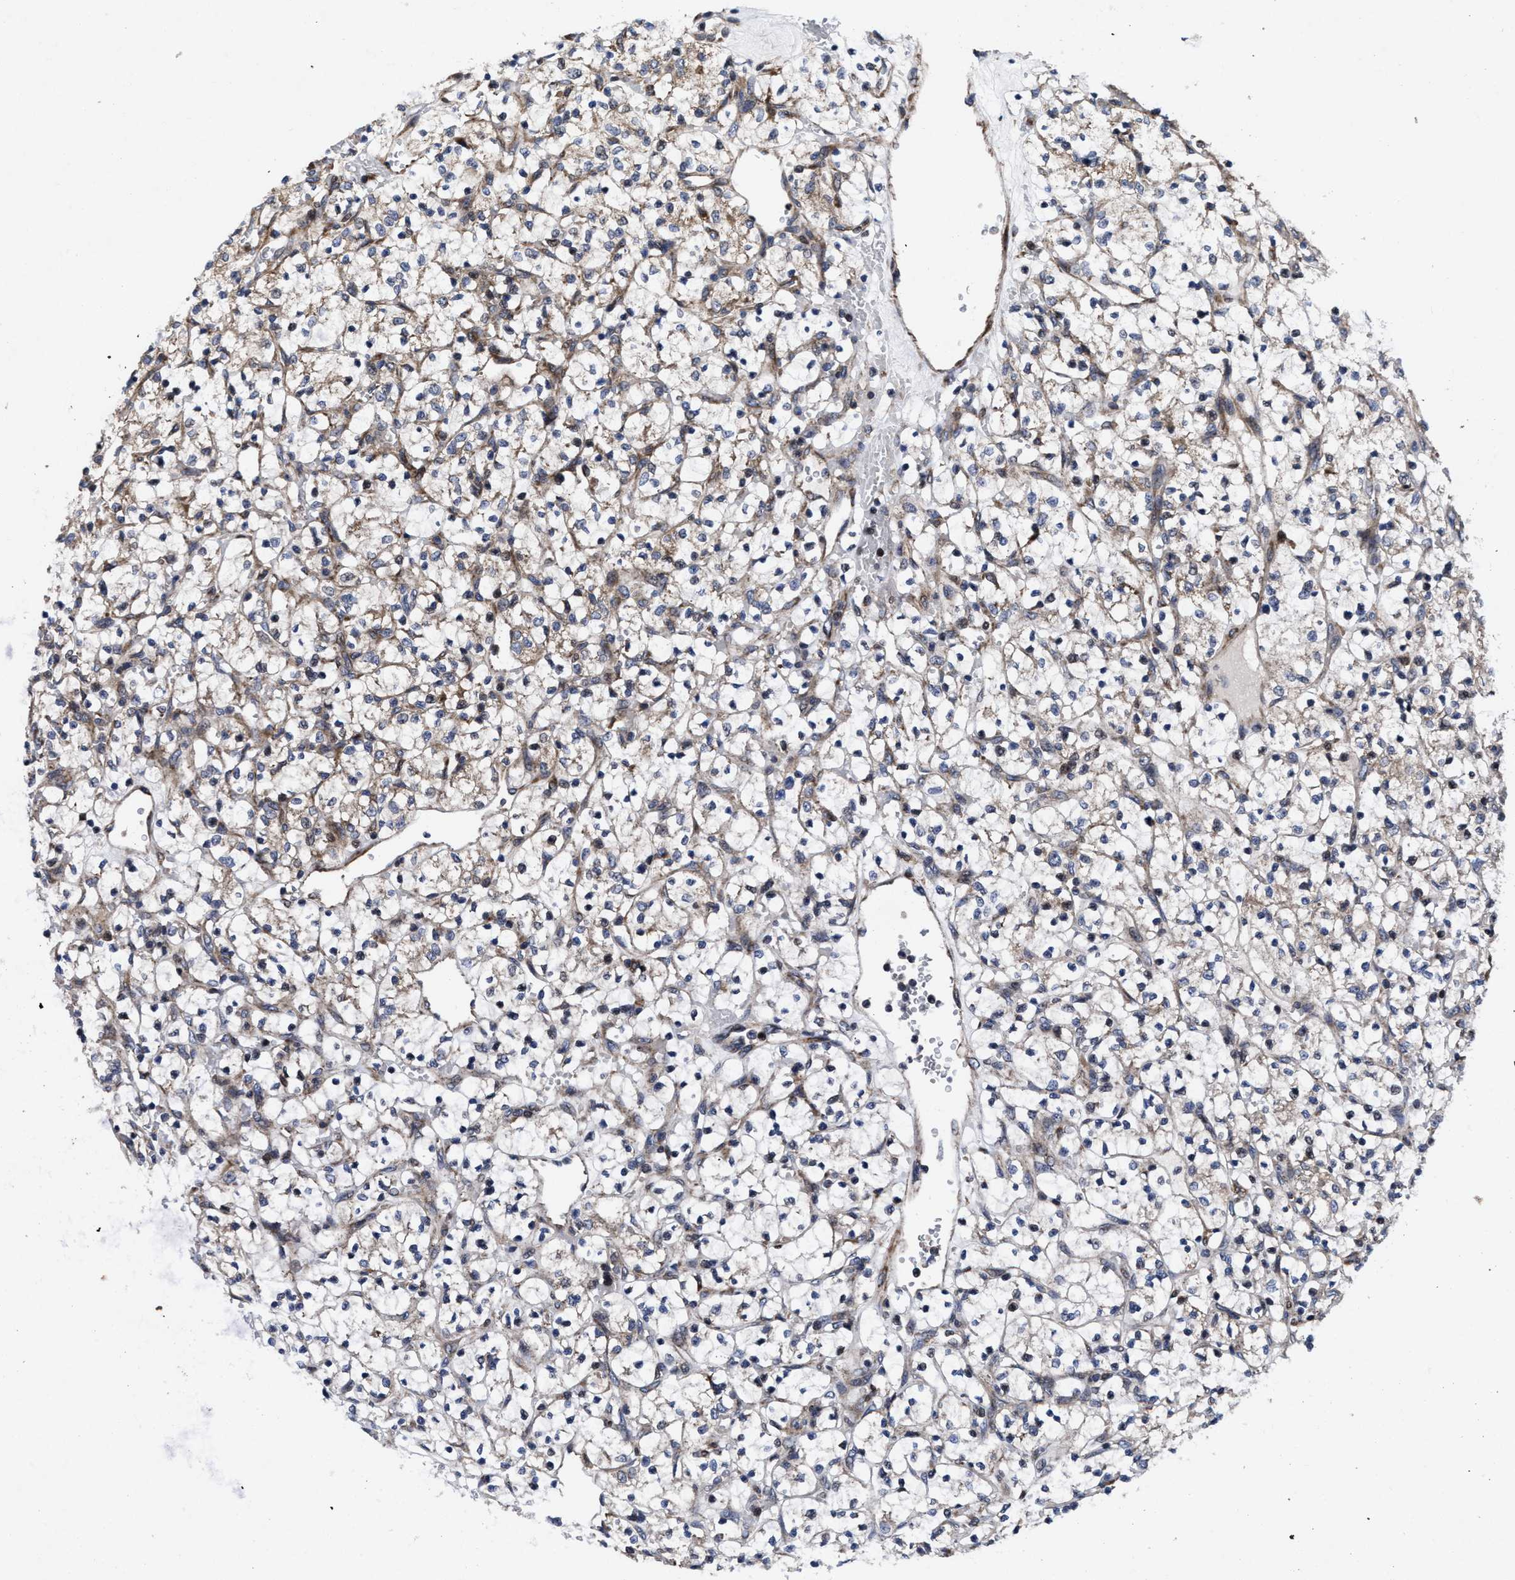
{"staining": {"intensity": "weak", "quantity": "25%-75%", "location": "cytoplasmic/membranous"}, "tissue": "renal cancer", "cell_type": "Tumor cells", "image_type": "cancer", "snomed": [{"axis": "morphology", "description": "Adenocarcinoma, NOS"}, {"axis": "topography", "description": "Kidney"}], "caption": "IHC of renal cancer exhibits low levels of weak cytoplasmic/membranous staining in about 25%-75% of tumor cells.", "gene": "MRPL50", "patient": {"sex": "female", "age": 69}}